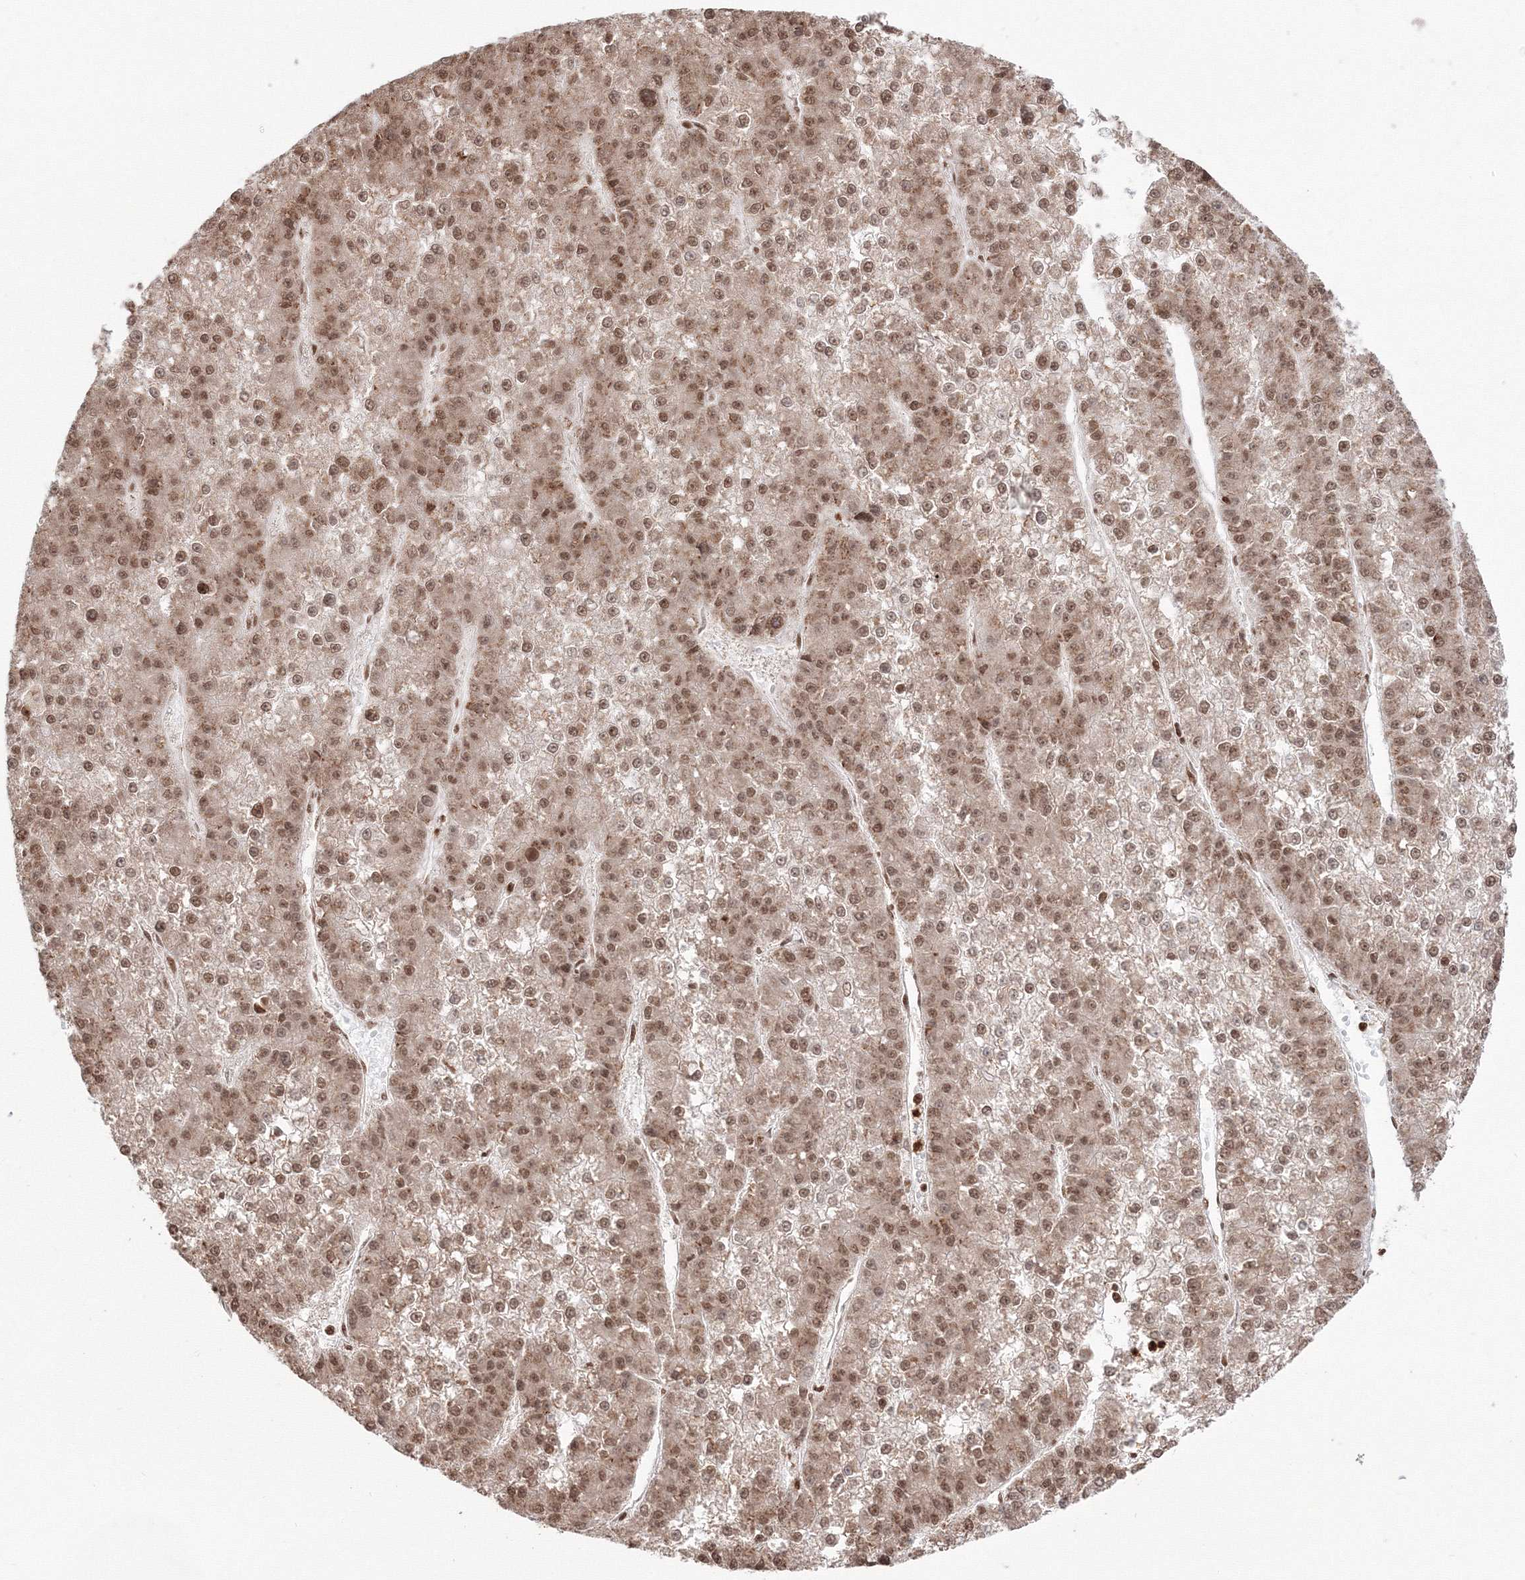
{"staining": {"intensity": "moderate", "quantity": ">75%", "location": "nuclear"}, "tissue": "liver cancer", "cell_type": "Tumor cells", "image_type": "cancer", "snomed": [{"axis": "morphology", "description": "Carcinoma, Hepatocellular, NOS"}, {"axis": "topography", "description": "Liver"}], "caption": "The image exhibits staining of liver hepatocellular carcinoma, revealing moderate nuclear protein staining (brown color) within tumor cells. The staining is performed using DAB (3,3'-diaminobenzidine) brown chromogen to label protein expression. The nuclei are counter-stained blue using hematoxylin.", "gene": "KIF20A", "patient": {"sex": "female", "age": 73}}